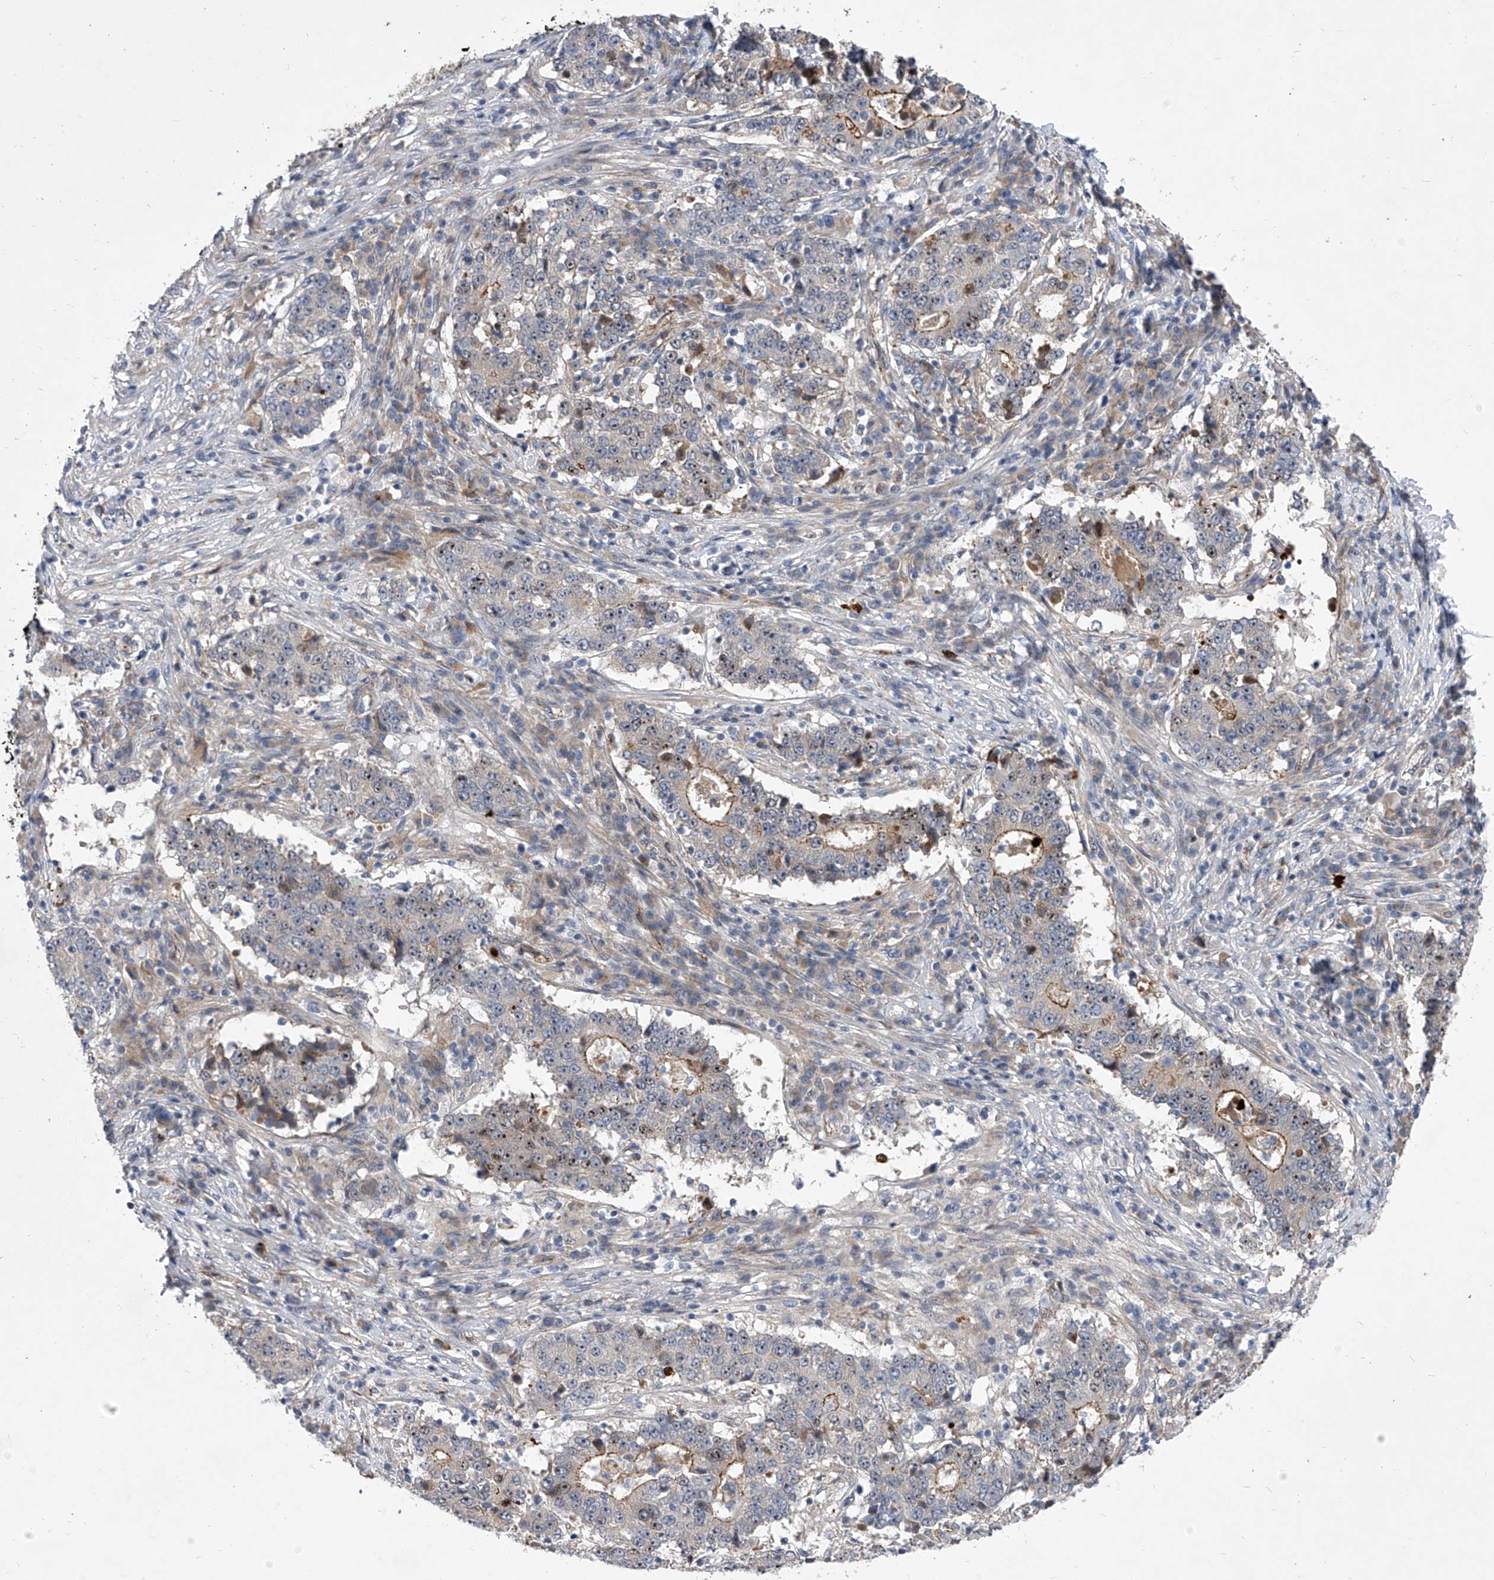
{"staining": {"intensity": "moderate", "quantity": "<25%", "location": "cytoplasmic/membranous"}, "tissue": "stomach cancer", "cell_type": "Tumor cells", "image_type": "cancer", "snomed": [{"axis": "morphology", "description": "Adenocarcinoma, NOS"}, {"axis": "topography", "description": "Stomach"}], "caption": "Adenocarcinoma (stomach) stained with a brown dye reveals moderate cytoplasmic/membranous positive expression in about <25% of tumor cells.", "gene": "MINDY4", "patient": {"sex": "male", "age": 59}}